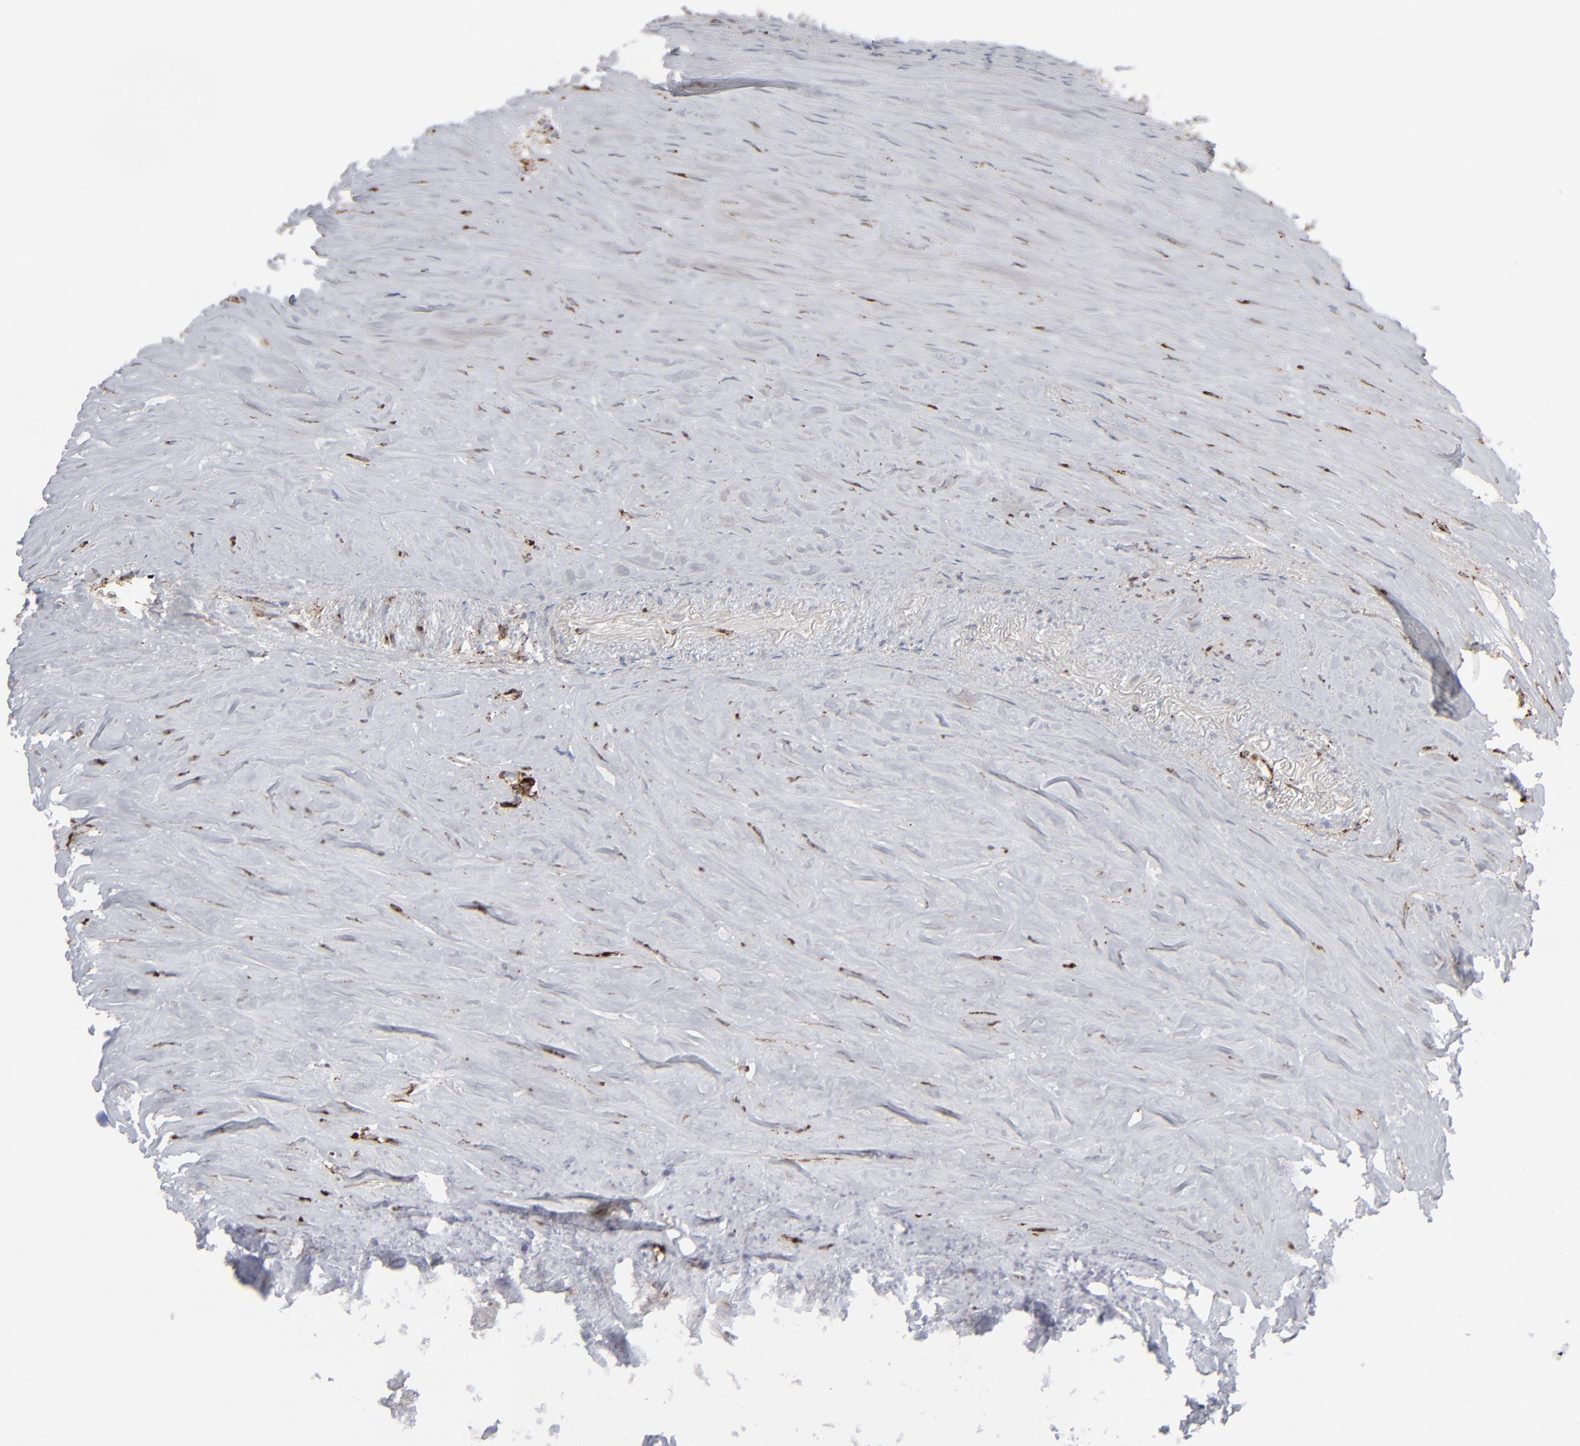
{"staining": {"intensity": "negative", "quantity": "none", "location": "none"}, "tissue": "carcinoid", "cell_type": "Tumor cells", "image_type": "cancer", "snomed": [{"axis": "morphology", "description": "Carcinoid, malignant, NOS"}, {"axis": "topography", "description": "Small intestine"}], "caption": "This is a micrograph of immunohistochemistry (IHC) staining of carcinoid, which shows no positivity in tumor cells.", "gene": "SPARC", "patient": {"sex": "male", "age": 63}}